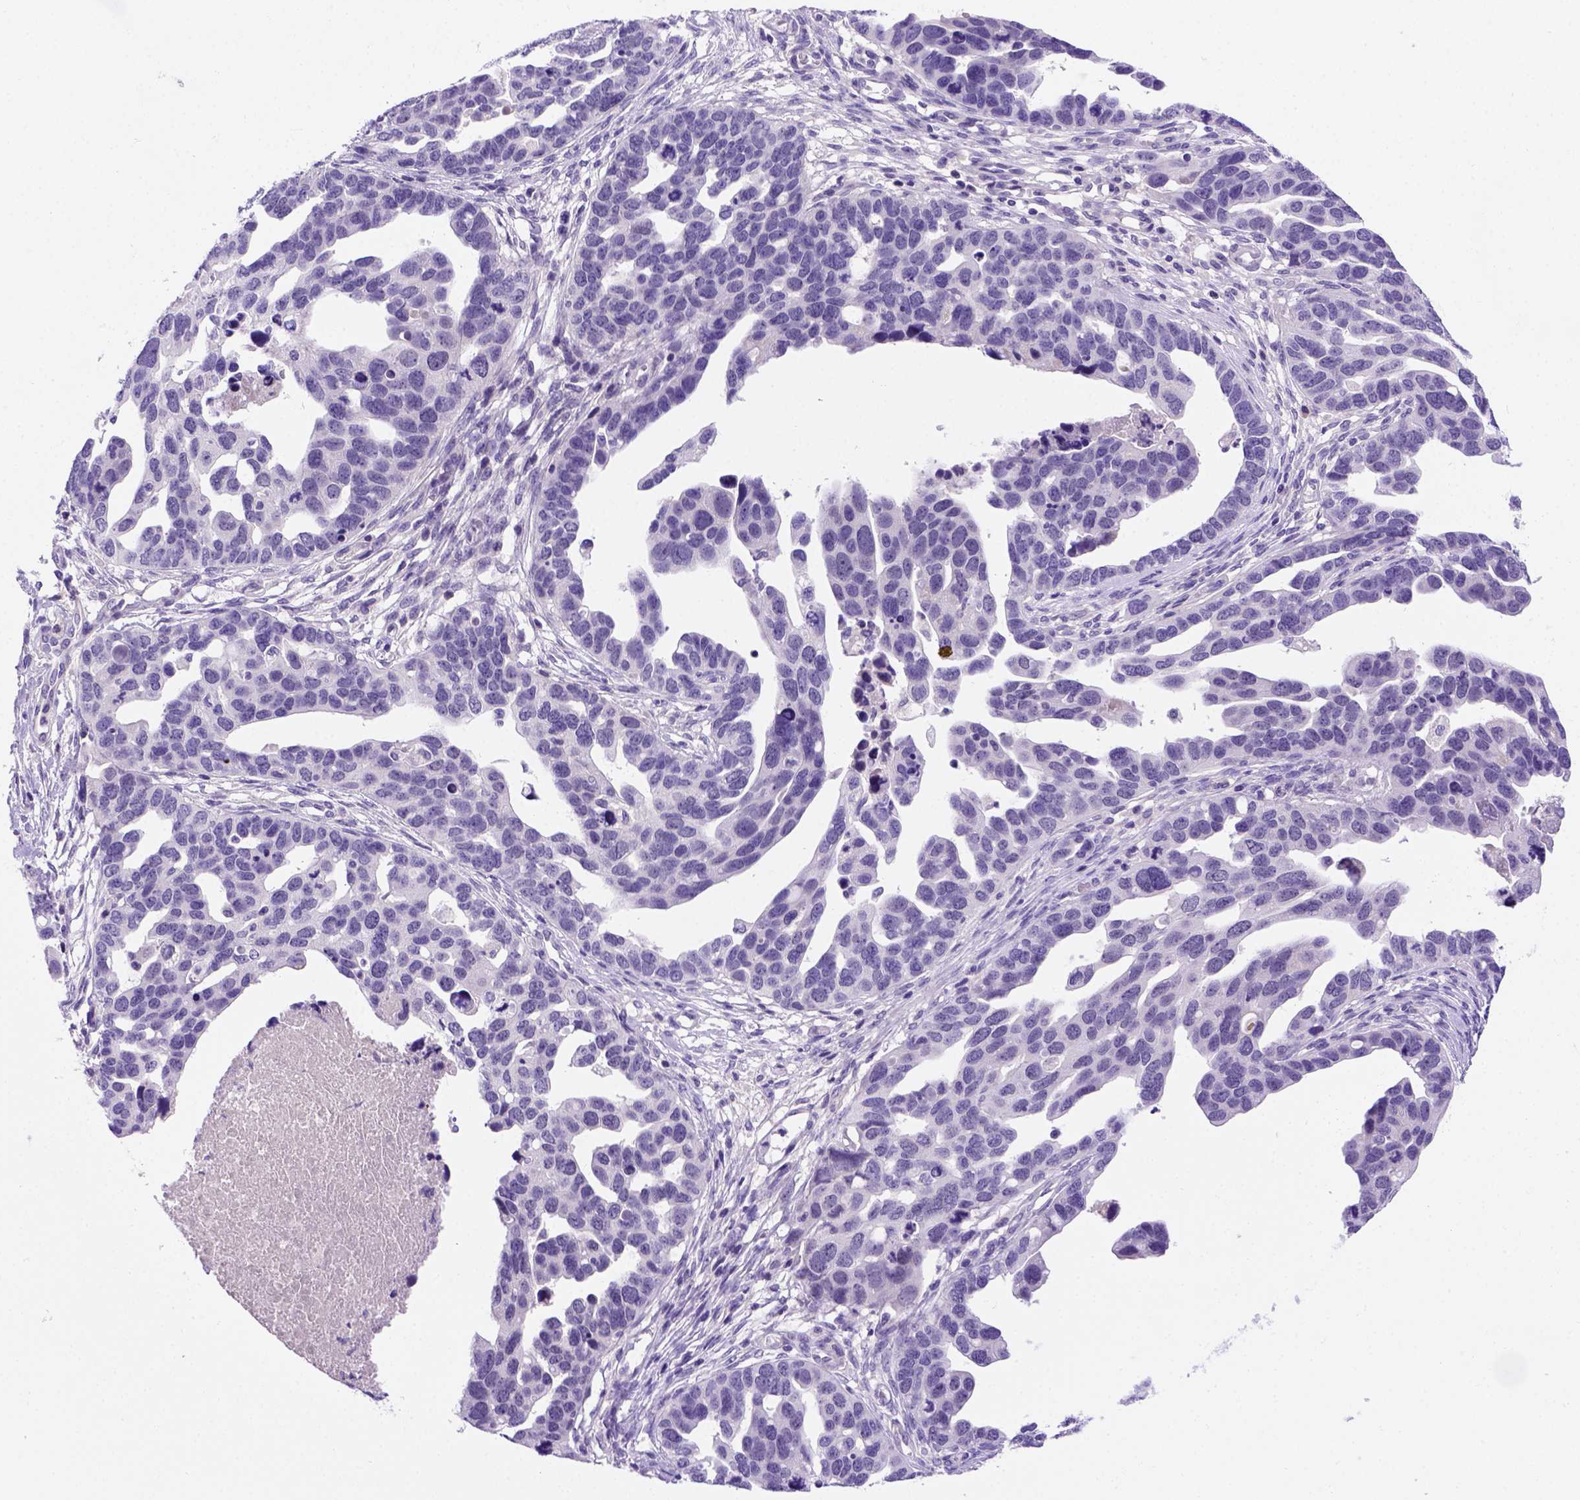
{"staining": {"intensity": "negative", "quantity": "none", "location": "none"}, "tissue": "ovarian cancer", "cell_type": "Tumor cells", "image_type": "cancer", "snomed": [{"axis": "morphology", "description": "Cystadenocarcinoma, serous, NOS"}, {"axis": "topography", "description": "Ovary"}], "caption": "Immunohistochemistry image of neoplastic tissue: human ovarian cancer stained with DAB (3,3'-diaminobenzidine) exhibits no significant protein staining in tumor cells.", "gene": "FAM81B", "patient": {"sex": "female", "age": 54}}